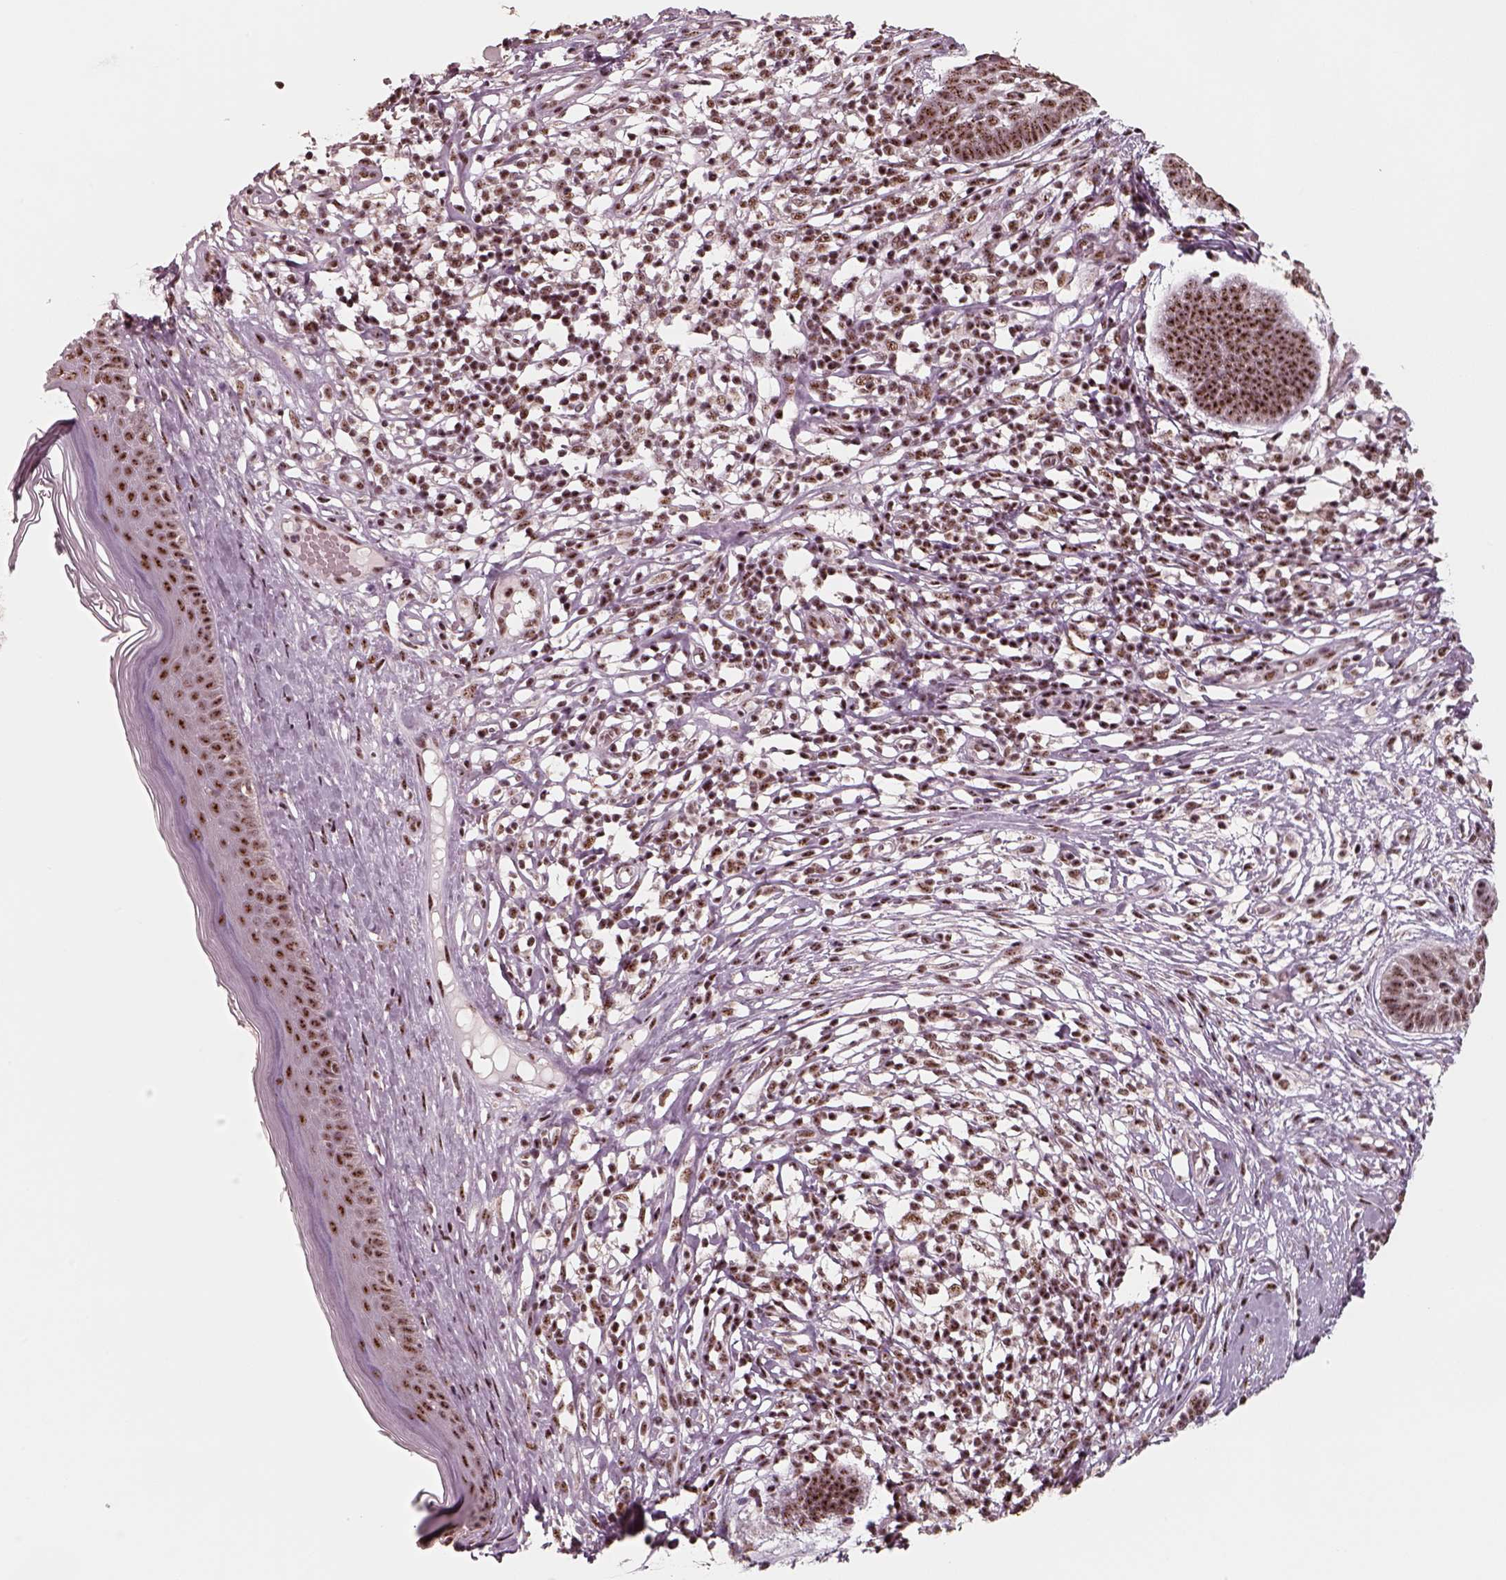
{"staining": {"intensity": "strong", "quantity": ">75%", "location": "nuclear"}, "tissue": "skin cancer", "cell_type": "Tumor cells", "image_type": "cancer", "snomed": [{"axis": "morphology", "description": "Basal cell carcinoma"}, {"axis": "topography", "description": "Skin"}], "caption": "Skin cancer (basal cell carcinoma) stained with a protein marker displays strong staining in tumor cells.", "gene": "ATXN7L3", "patient": {"sex": "male", "age": 85}}